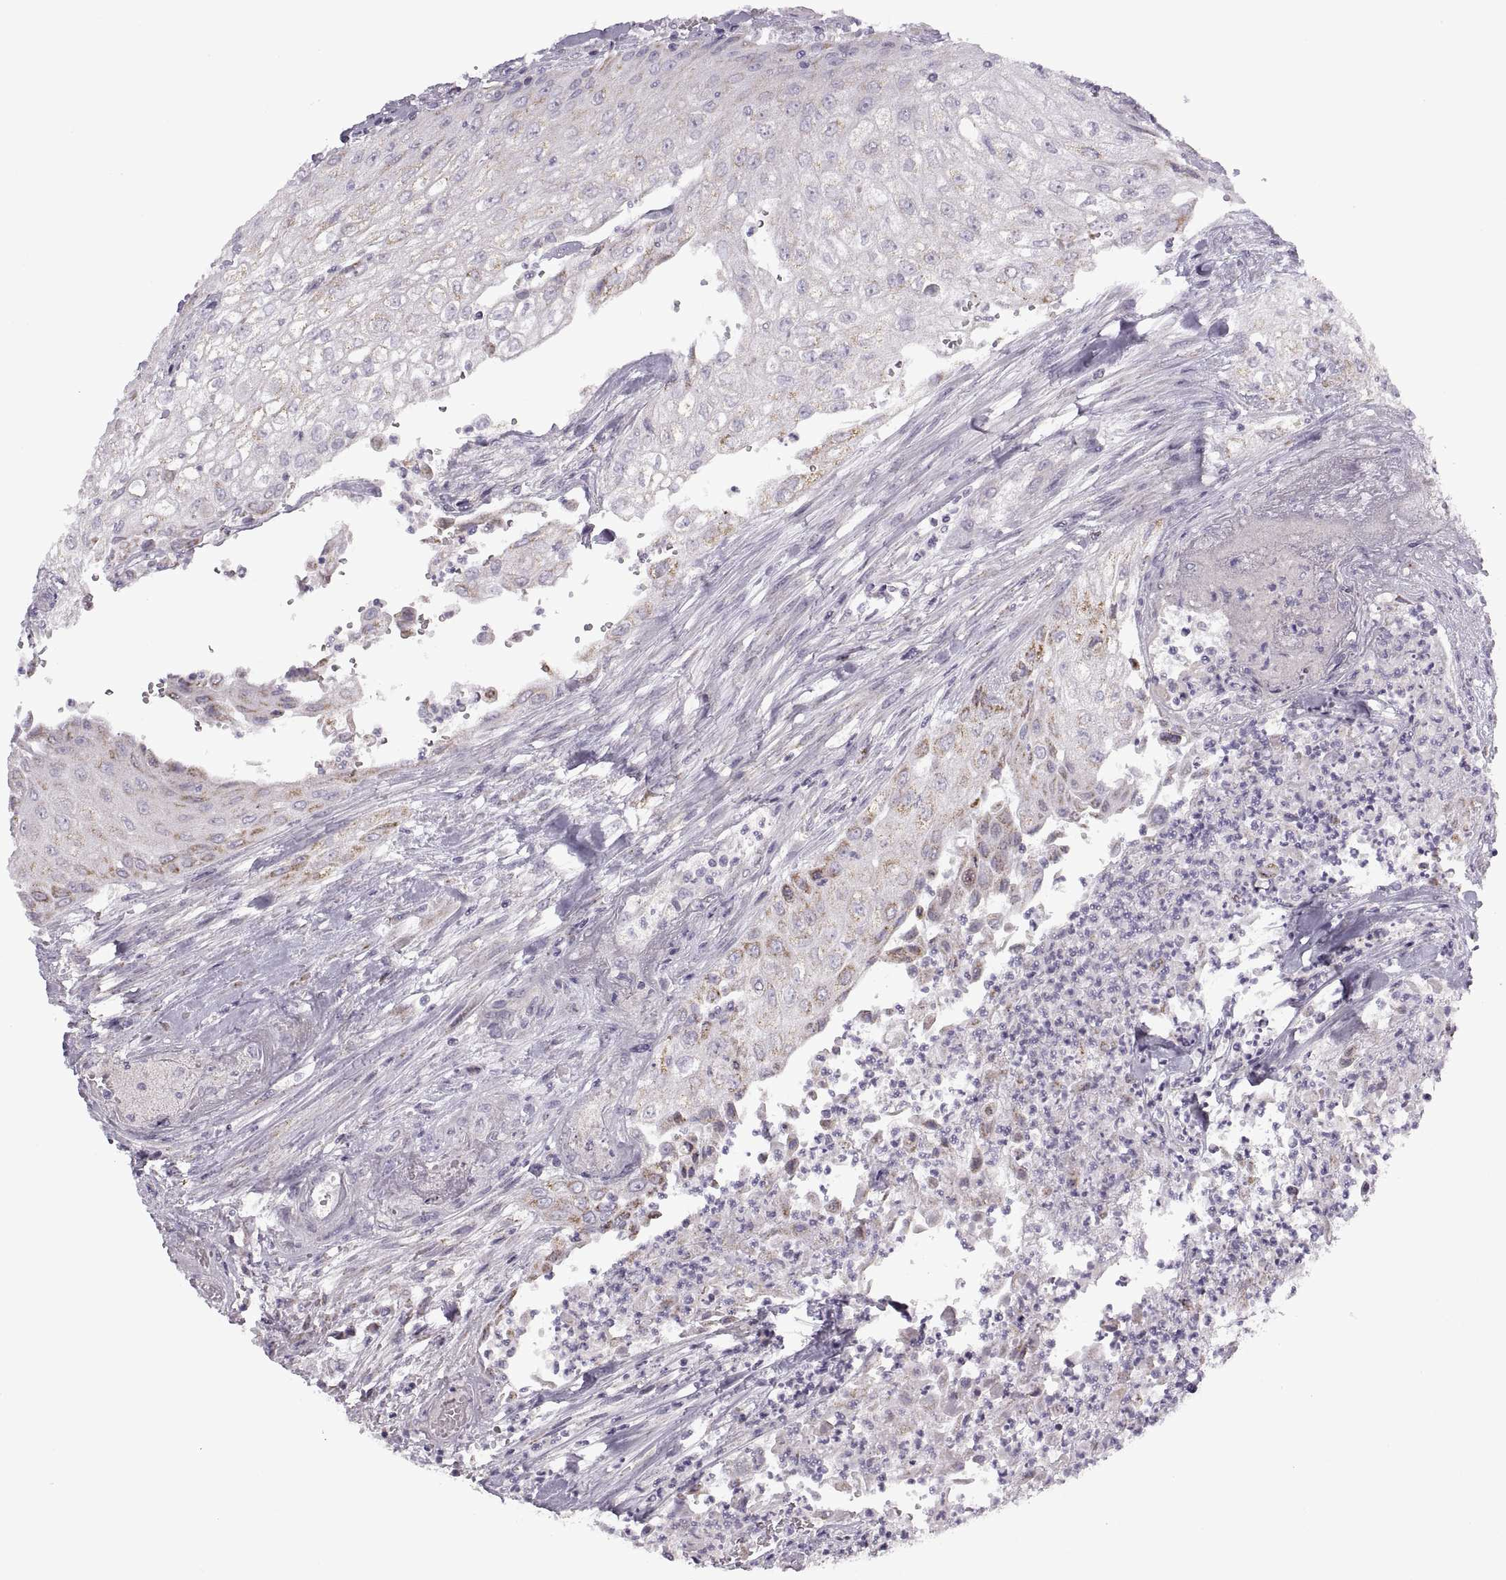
{"staining": {"intensity": "moderate", "quantity": "<25%", "location": "cytoplasmic/membranous"}, "tissue": "urothelial cancer", "cell_type": "Tumor cells", "image_type": "cancer", "snomed": [{"axis": "morphology", "description": "Urothelial carcinoma, High grade"}, {"axis": "topography", "description": "Urinary bladder"}], "caption": "There is low levels of moderate cytoplasmic/membranous positivity in tumor cells of urothelial cancer, as demonstrated by immunohistochemical staining (brown color).", "gene": "PIERCE1", "patient": {"sex": "male", "age": 62}}